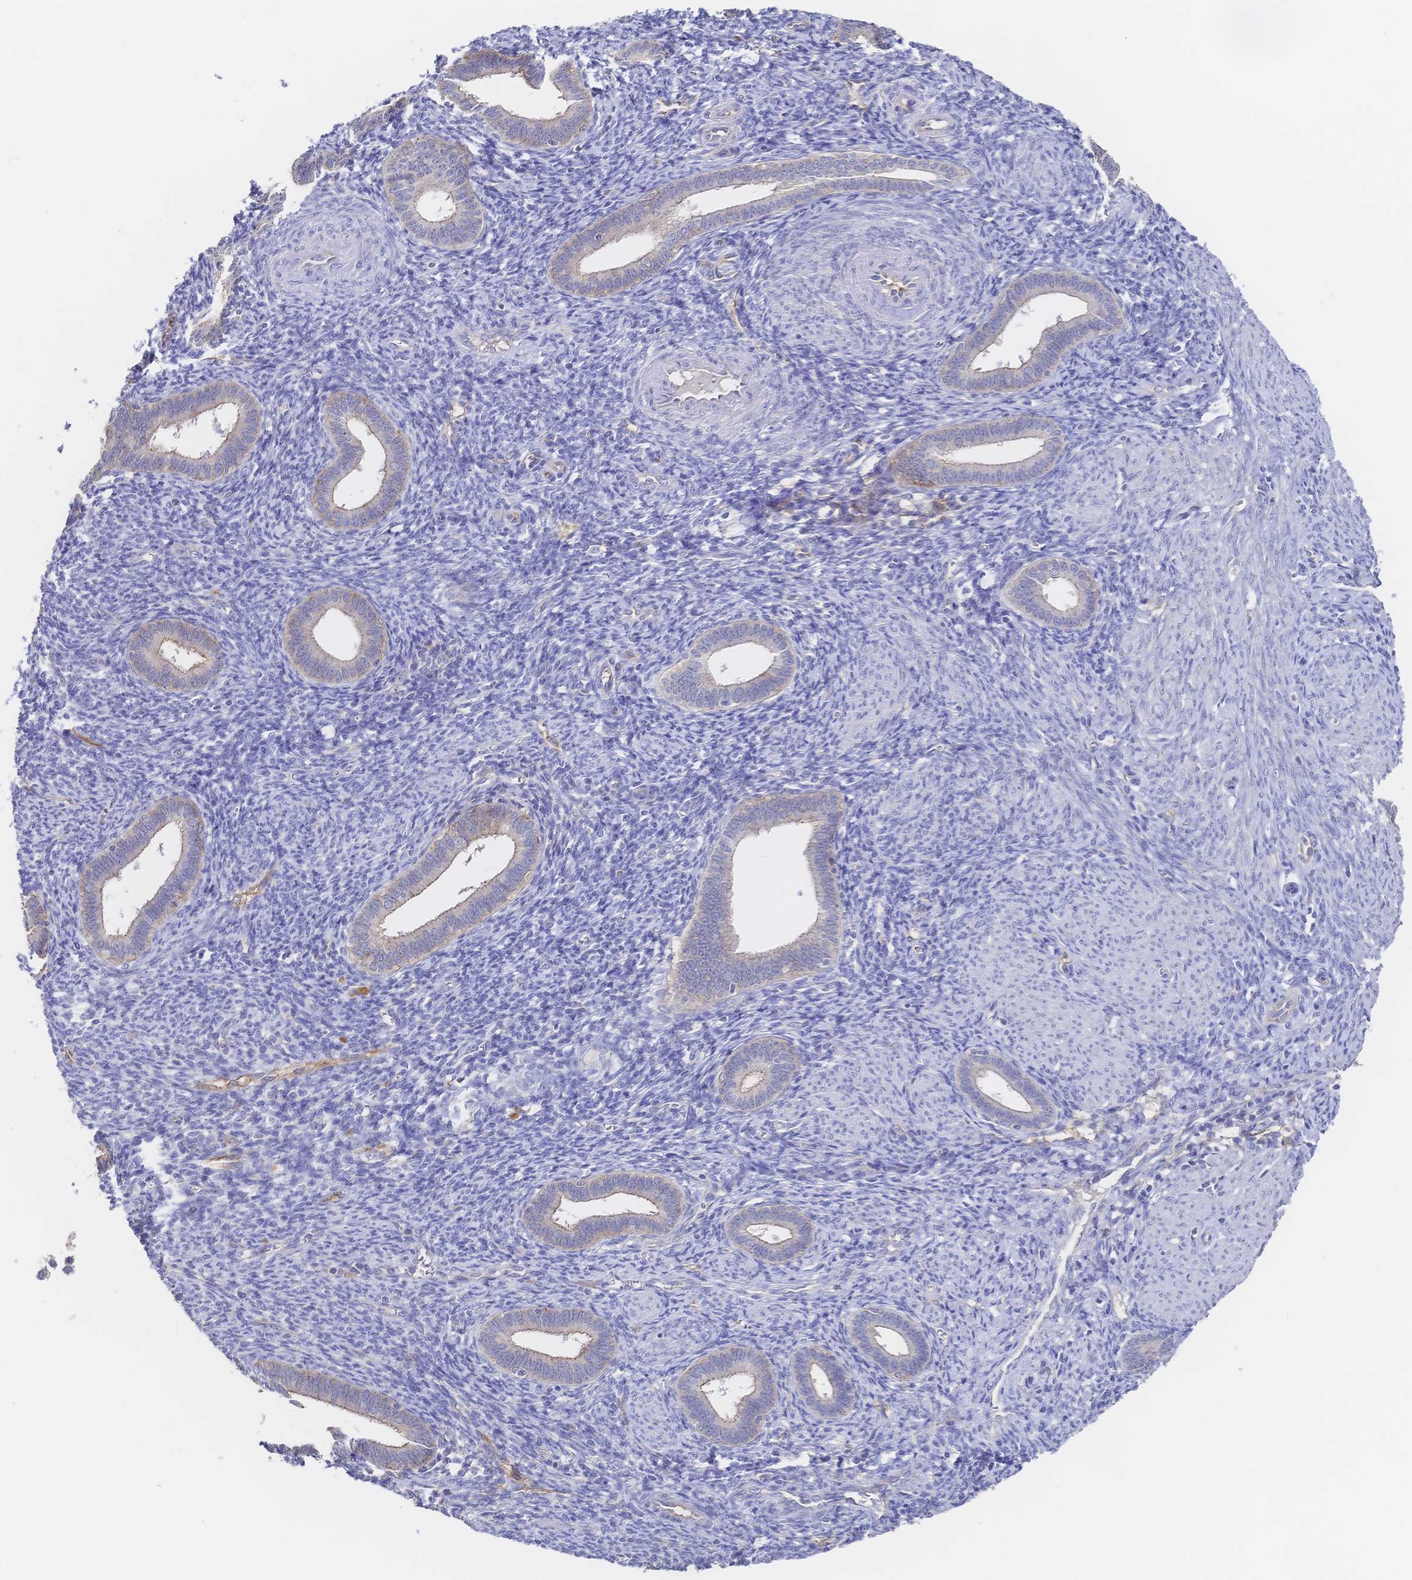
{"staining": {"intensity": "negative", "quantity": "none", "location": "none"}, "tissue": "endometrium", "cell_type": "Cells in endometrial stroma", "image_type": "normal", "snomed": [{"axis": "morphology", "description": "Normal tissue, NOS"}, {"axis": "topography", "description": "Endometrium"}], "caption": "The immunohistochemistry micrograph has no significant staining in cells in endometrial stroma of endometrium. (DAB immunohistochemistry, high magnification).", "gene": "F11R", "patient": {"sex": "female", "age": 41}}